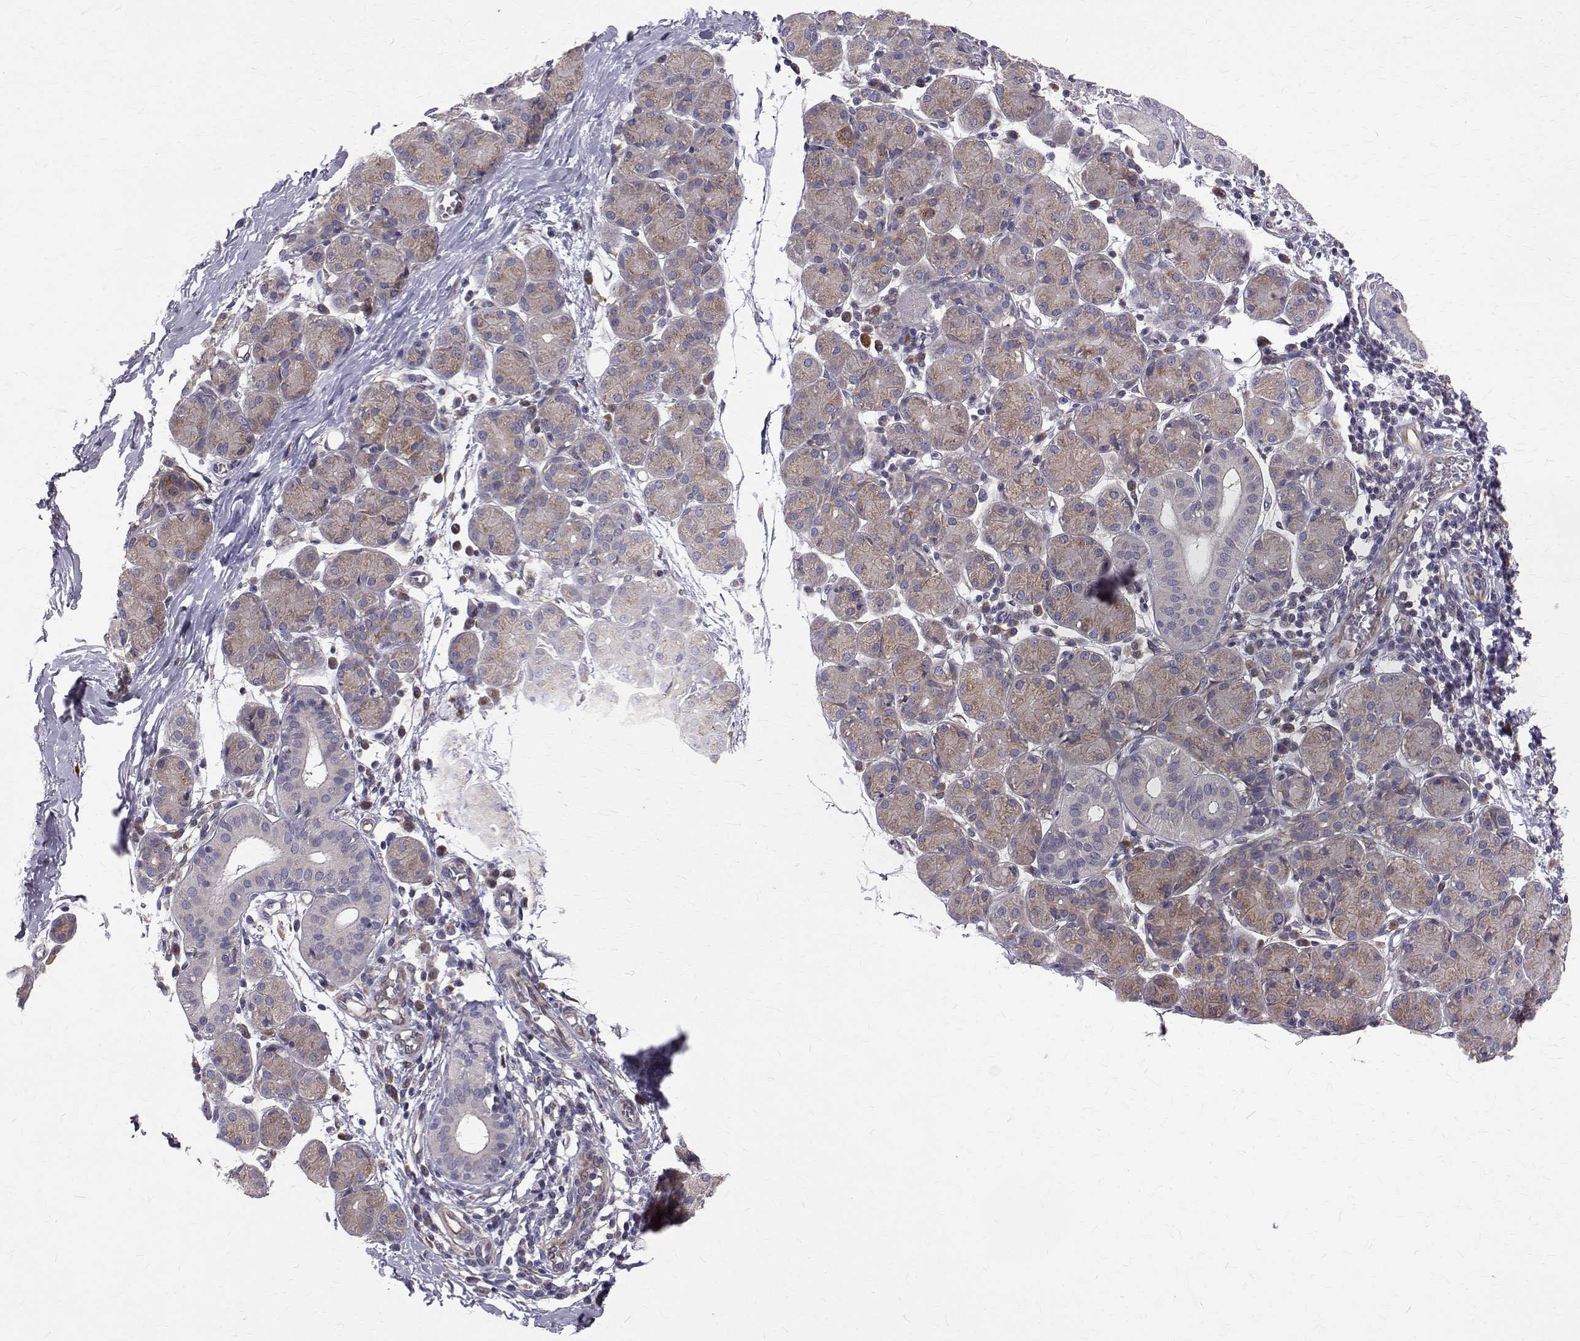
{"staining": {"intensity": "moderate", "quantity": "<25%", "location": "cytoplasmic/membranous"}, "tissue": "salivary gland", "cell_type": "Glandular cells", "image_type": "normal", "snomed": [{"axis": "morphology", "description": "Normal tissue, NOS"}, {"axis": "morphology", "description": "Inflammation, NOS"}, {"axis": "topography", "description": "Lymph node"}, {"axis": "topography", "description": "Salivary gland"}], "caption": "Immunohistochemical staining of unremarkable human salivary gland demonstrates moderate cytoplasmic/membranous protein expression in about <25% of glandular cells. (DAB IHC, brown staining for protein, blue staining for nuclei).", "gene": "ARFGAP1", "patient": {"sex": "male", "age": 3}}